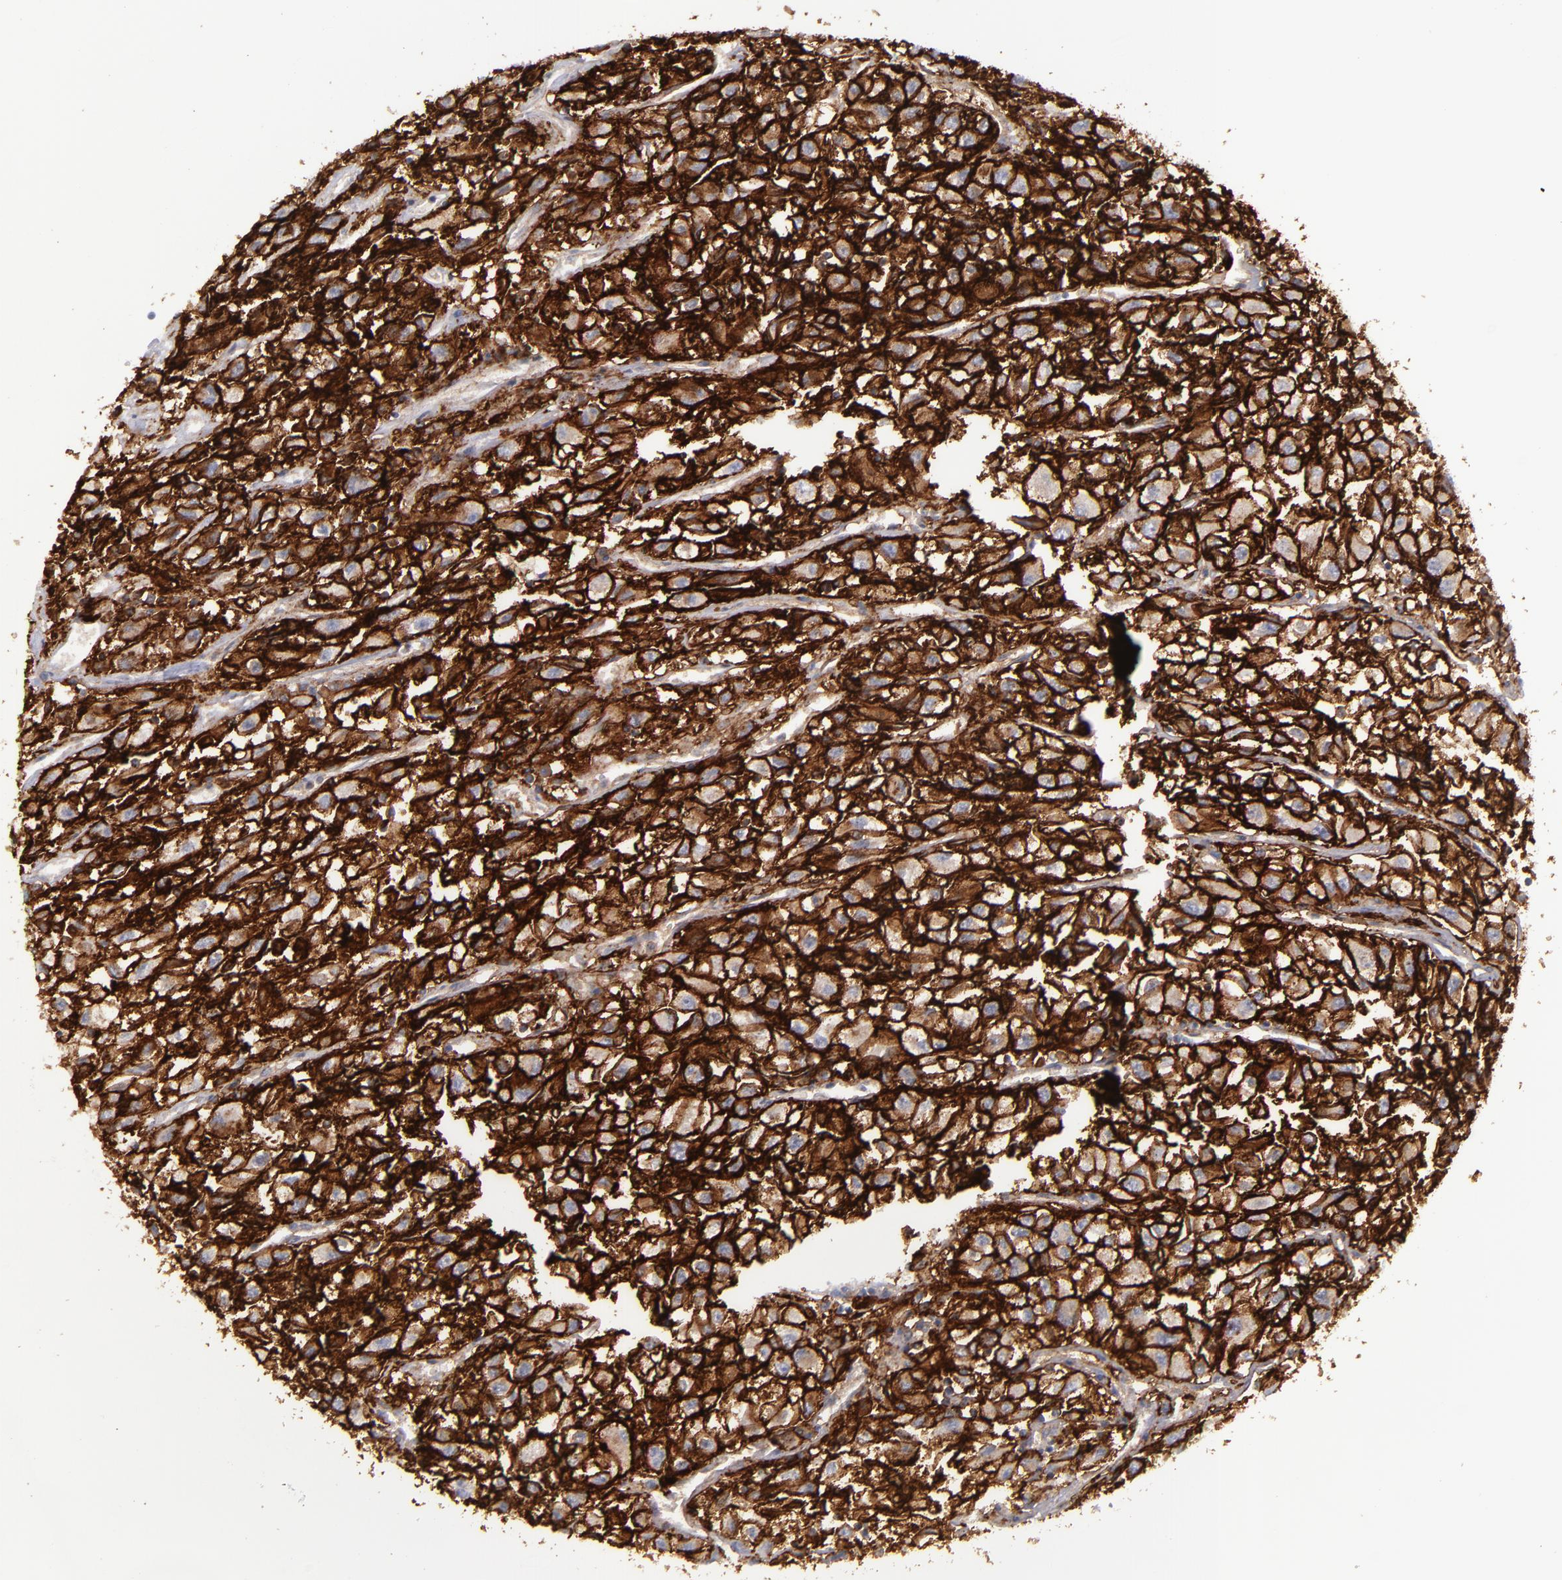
{"staining": {"intensity": "strong", "quantity": ">75%", "location": "cytoplasmic/membranous"}, "tissue": "renal cancer", "cell_type": "Tumor cells", "image_type": "cancer", "snomed": [{"axis": "morphology", "description": "Adenocarcinoma, NOS"}, {"axis": "topography", "description": "Kidney"}], "caption": "Immunohistochemistry photomicrograph of neoplastic tissue: renal cancer (adenocarcinoma) stained using IHC shows high levels of strong protein expression localized specifically in the cytoplasmic/membranous of tumor cells, appearing as a cytoplasmic/membranous brown color.", "gene": "BSG", "patient": {"sex": "male", "age": 59}}